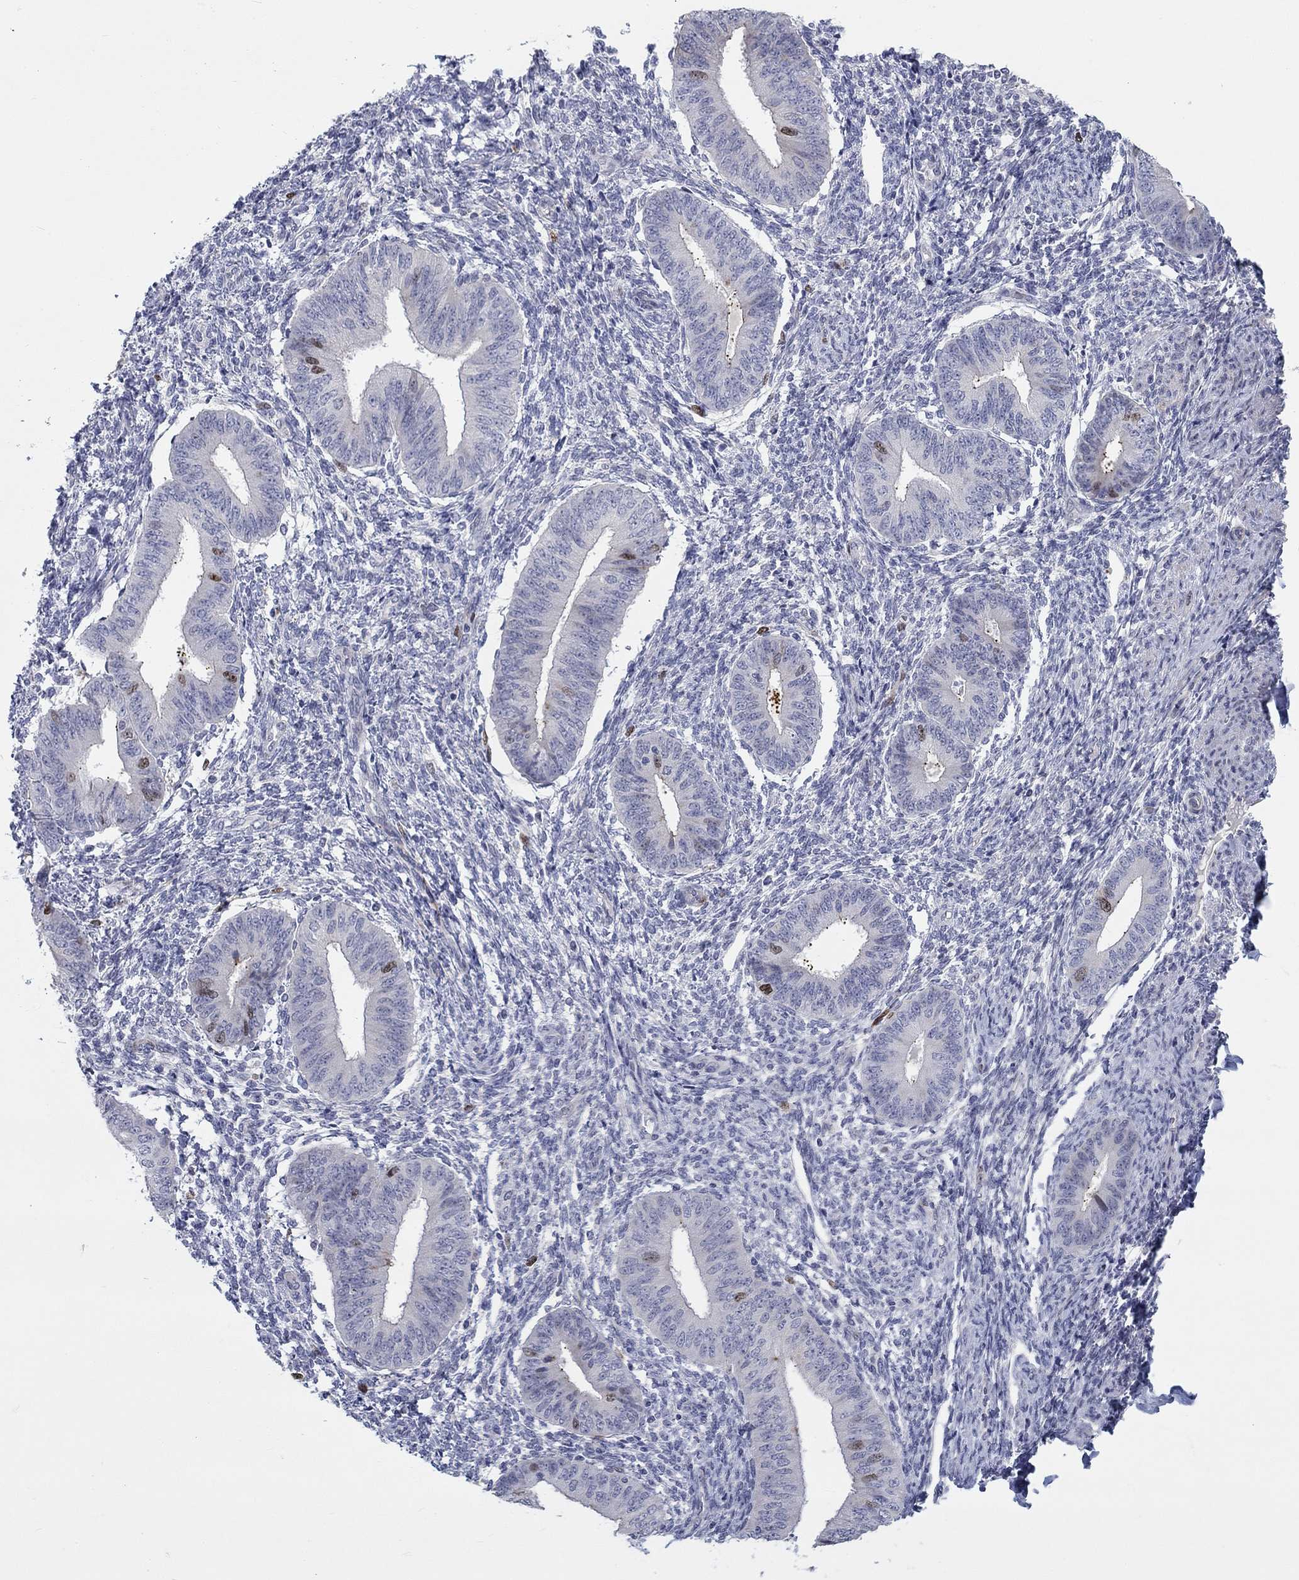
{"staining": {"intensity": "negative", "quantity": "none", "location": "none"}, "tissue": "endometrium", "cell_type": "Cells in endometrial stroma", "image_type": "normal", "snomed": [{"axis": "morphology", "description": "Normal tissue, NOS"}, {"axis": "topography", "description": "Endometrium"}], "caption": "A histopathology image of human endometrium is negative for staining in cells in endometrial stroma. (DAB (3,3'-diaminobenzidine) IHC with hematoxylin counter stain).", "gene": "PRC1", "patient": {"sex": "female", "age": 47}}